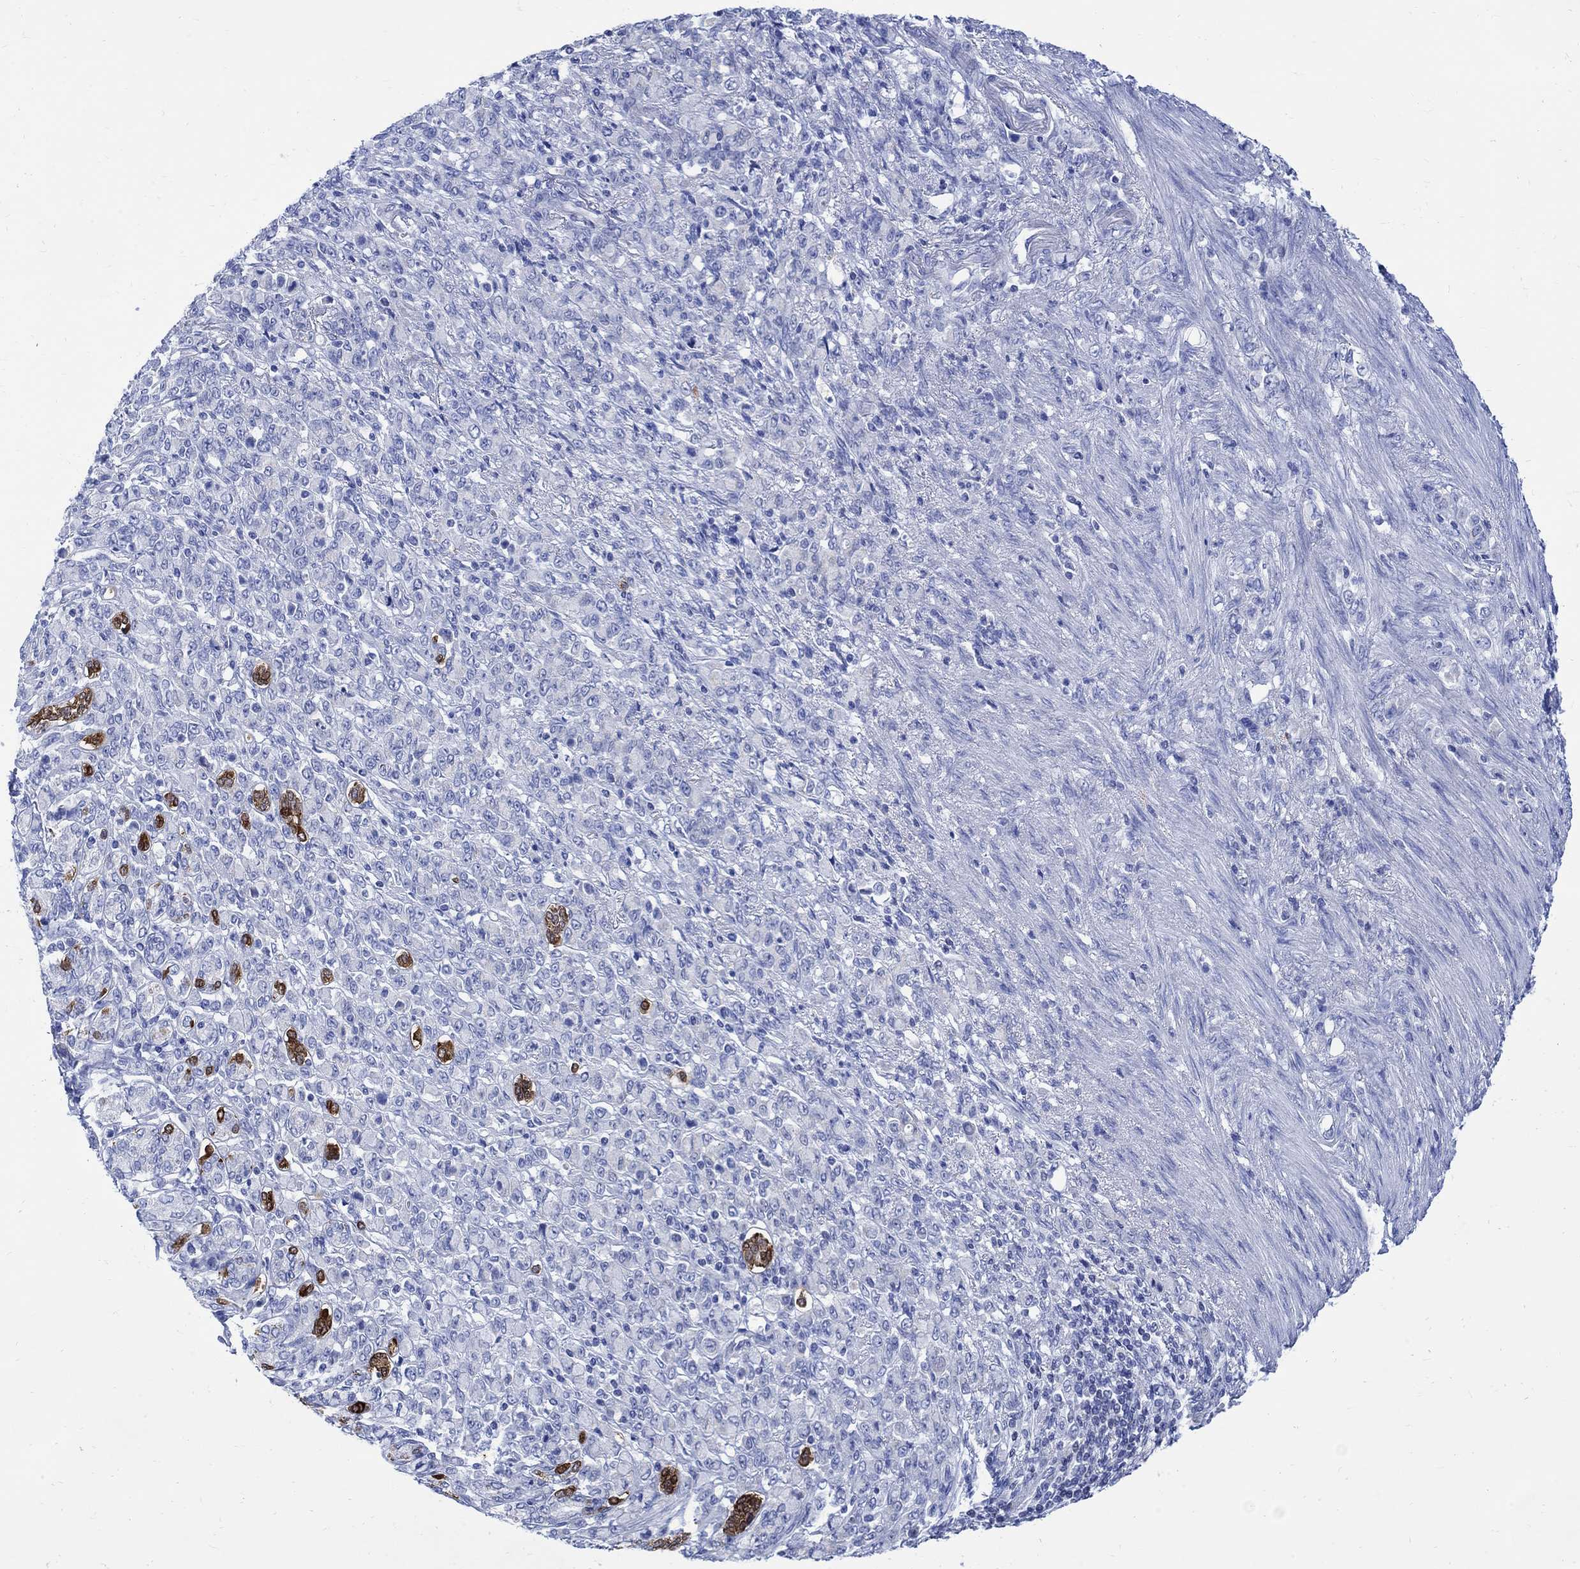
{"staining": {"intensity": "strong", "quantity": "<25%", "location": "cytoplasmic/membranous"}, "tissue": "stomach cancer", "cell_type": "Tumor cells", "image_type": "cancer", "snomed": [{"axis": "morphology", "description": "Normal tissue, NOS"}, {"axis": "morphology", "description": "Adenocarcinoma, NOS"}, {"axis": "topography", "description": "Stomach"}], "caption": "Immunohistochemistry (DAB) staining of stomach cancer demonstrates strong cytoplasmic/membranous protein expression in approximately <25% of tumor cells.", "gene": "CPLX2", "patient": {"sex": "female", "age": 79}}